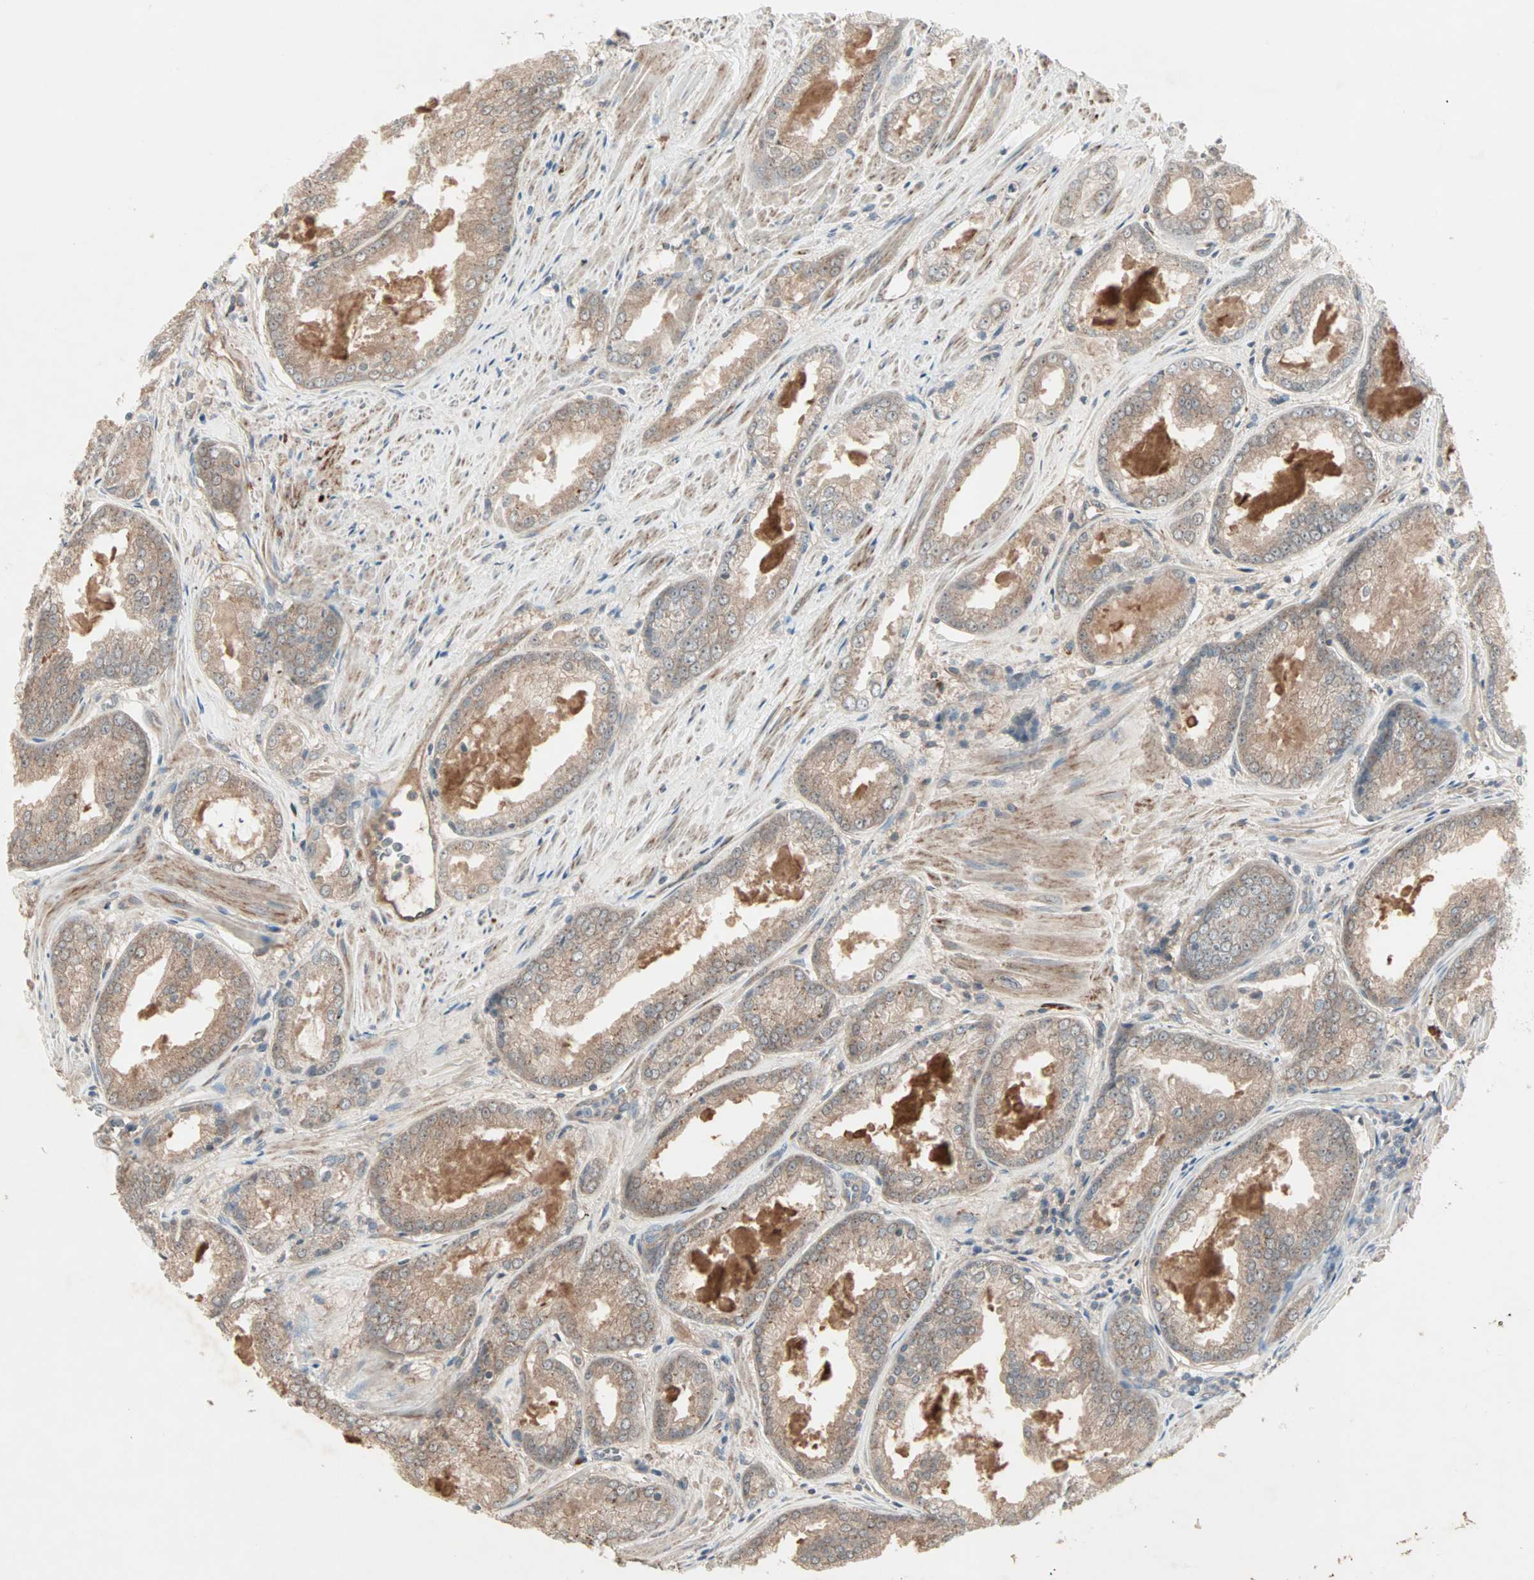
{"staining": {"intensity": "moderate", "quantity": "25%-75%", "location": "cytoplasmic/membranous"}, "tissue": "prostate cancer", "cell_type": "Tumor cells", "image_type": "cancer", "snomed": [{"axis": "morphology", "description": "Adenocarcinoma, Low grade"}, {"axis": "topography", "description": "Prostate"}], "caption": "Approximately 25%-75% of tumor cells in prostate cancer (adenocarcinoma (low-grade)) show moderate cytoplasmic/membranous protein expression as visualized by brown immunohistochemical staining.", "gene": "JMJD7-PLA2G4B", "patient": {"sex": "male", "age": 64}}